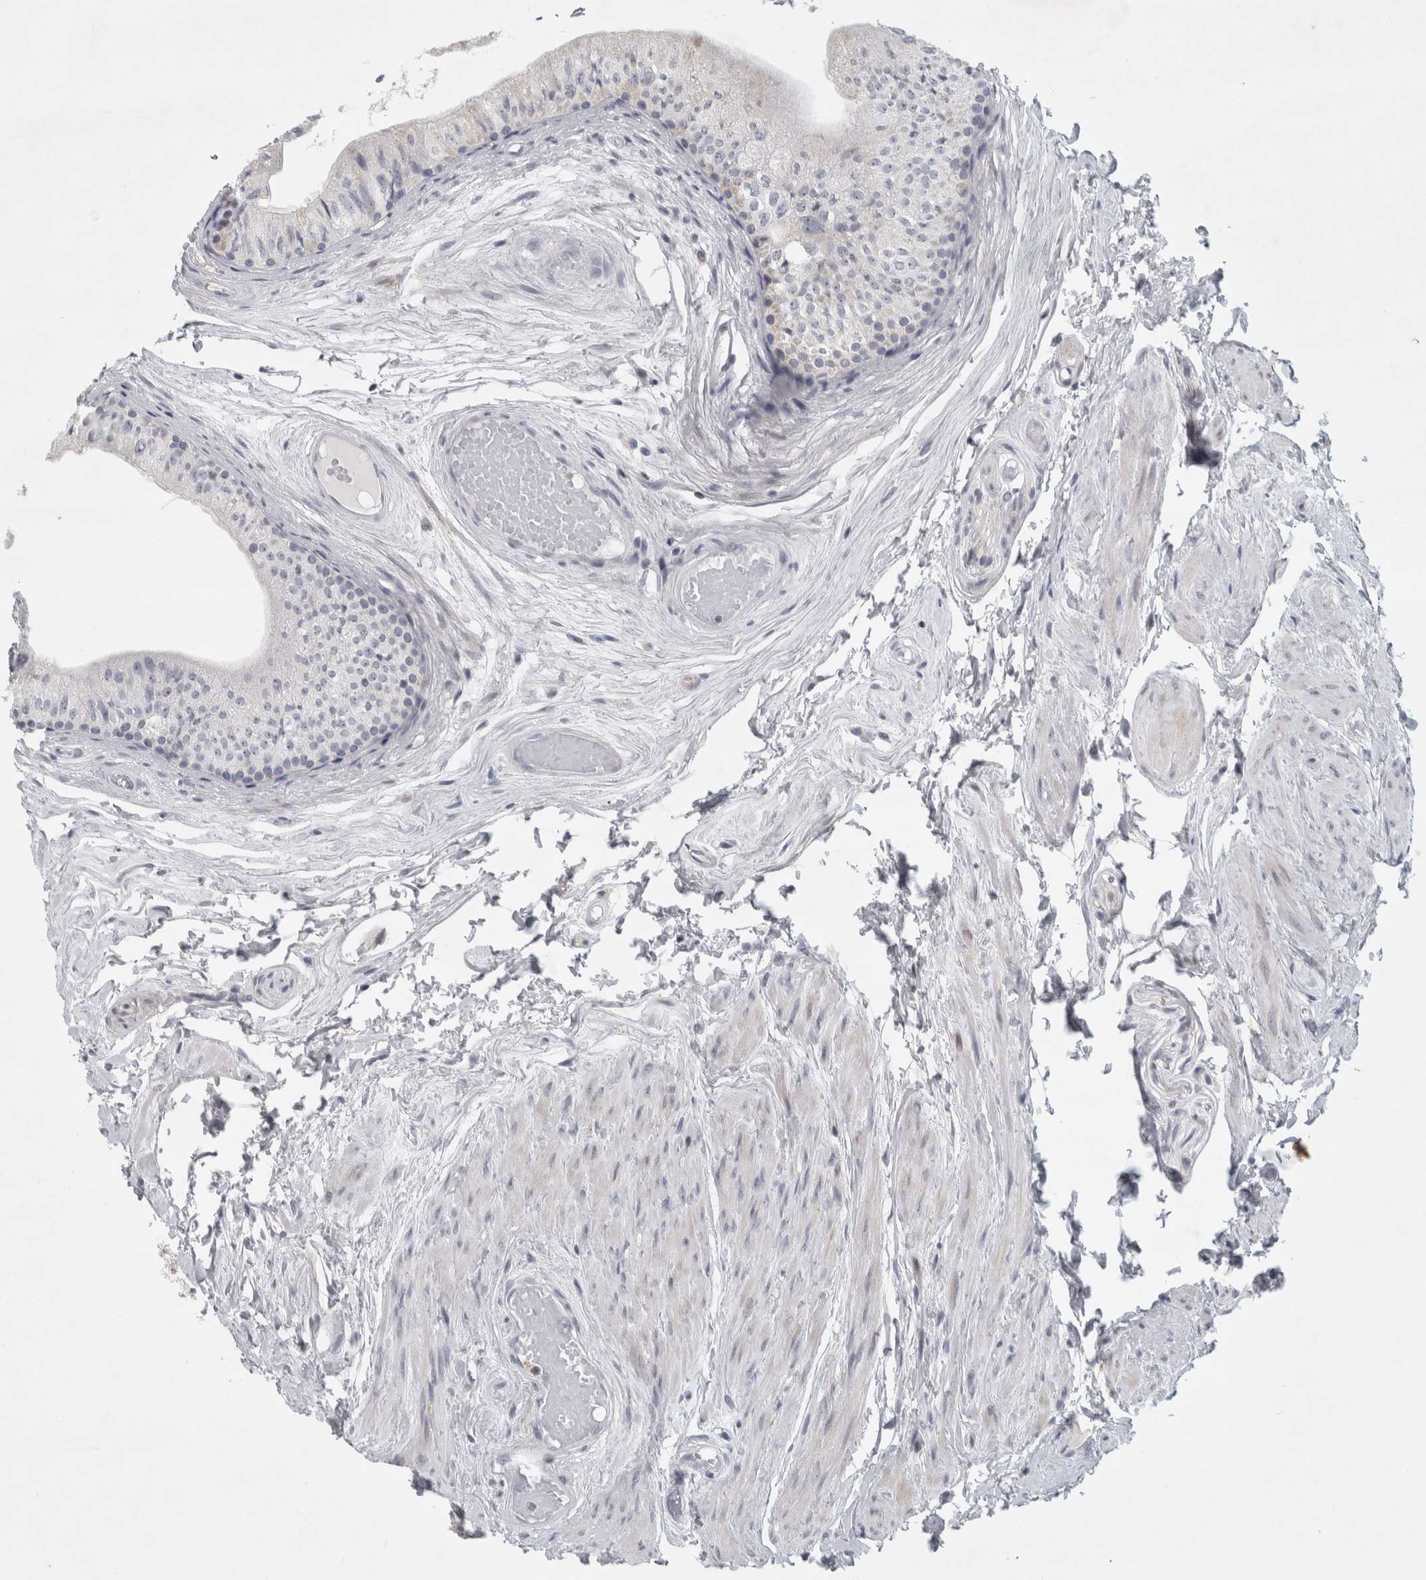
{"staining": {"intensity": "negative", "quantity": "none", "location": "none"}, "tissue": "epididymis", "cell_type": "Glandular cells", "image_type": "normal", "snomed": [{"axis": "morphology", "description": "Normal tissue, NOS"}, {"axis": "topography", "description": "Epididymis"}], "caption": "Epididymis stained for a protein using immunohistochemistry (IHC) demonstrates no staining glandular cells.", "gene": "PTPRN2", "patient": {"sex": "male", "age": 79}}